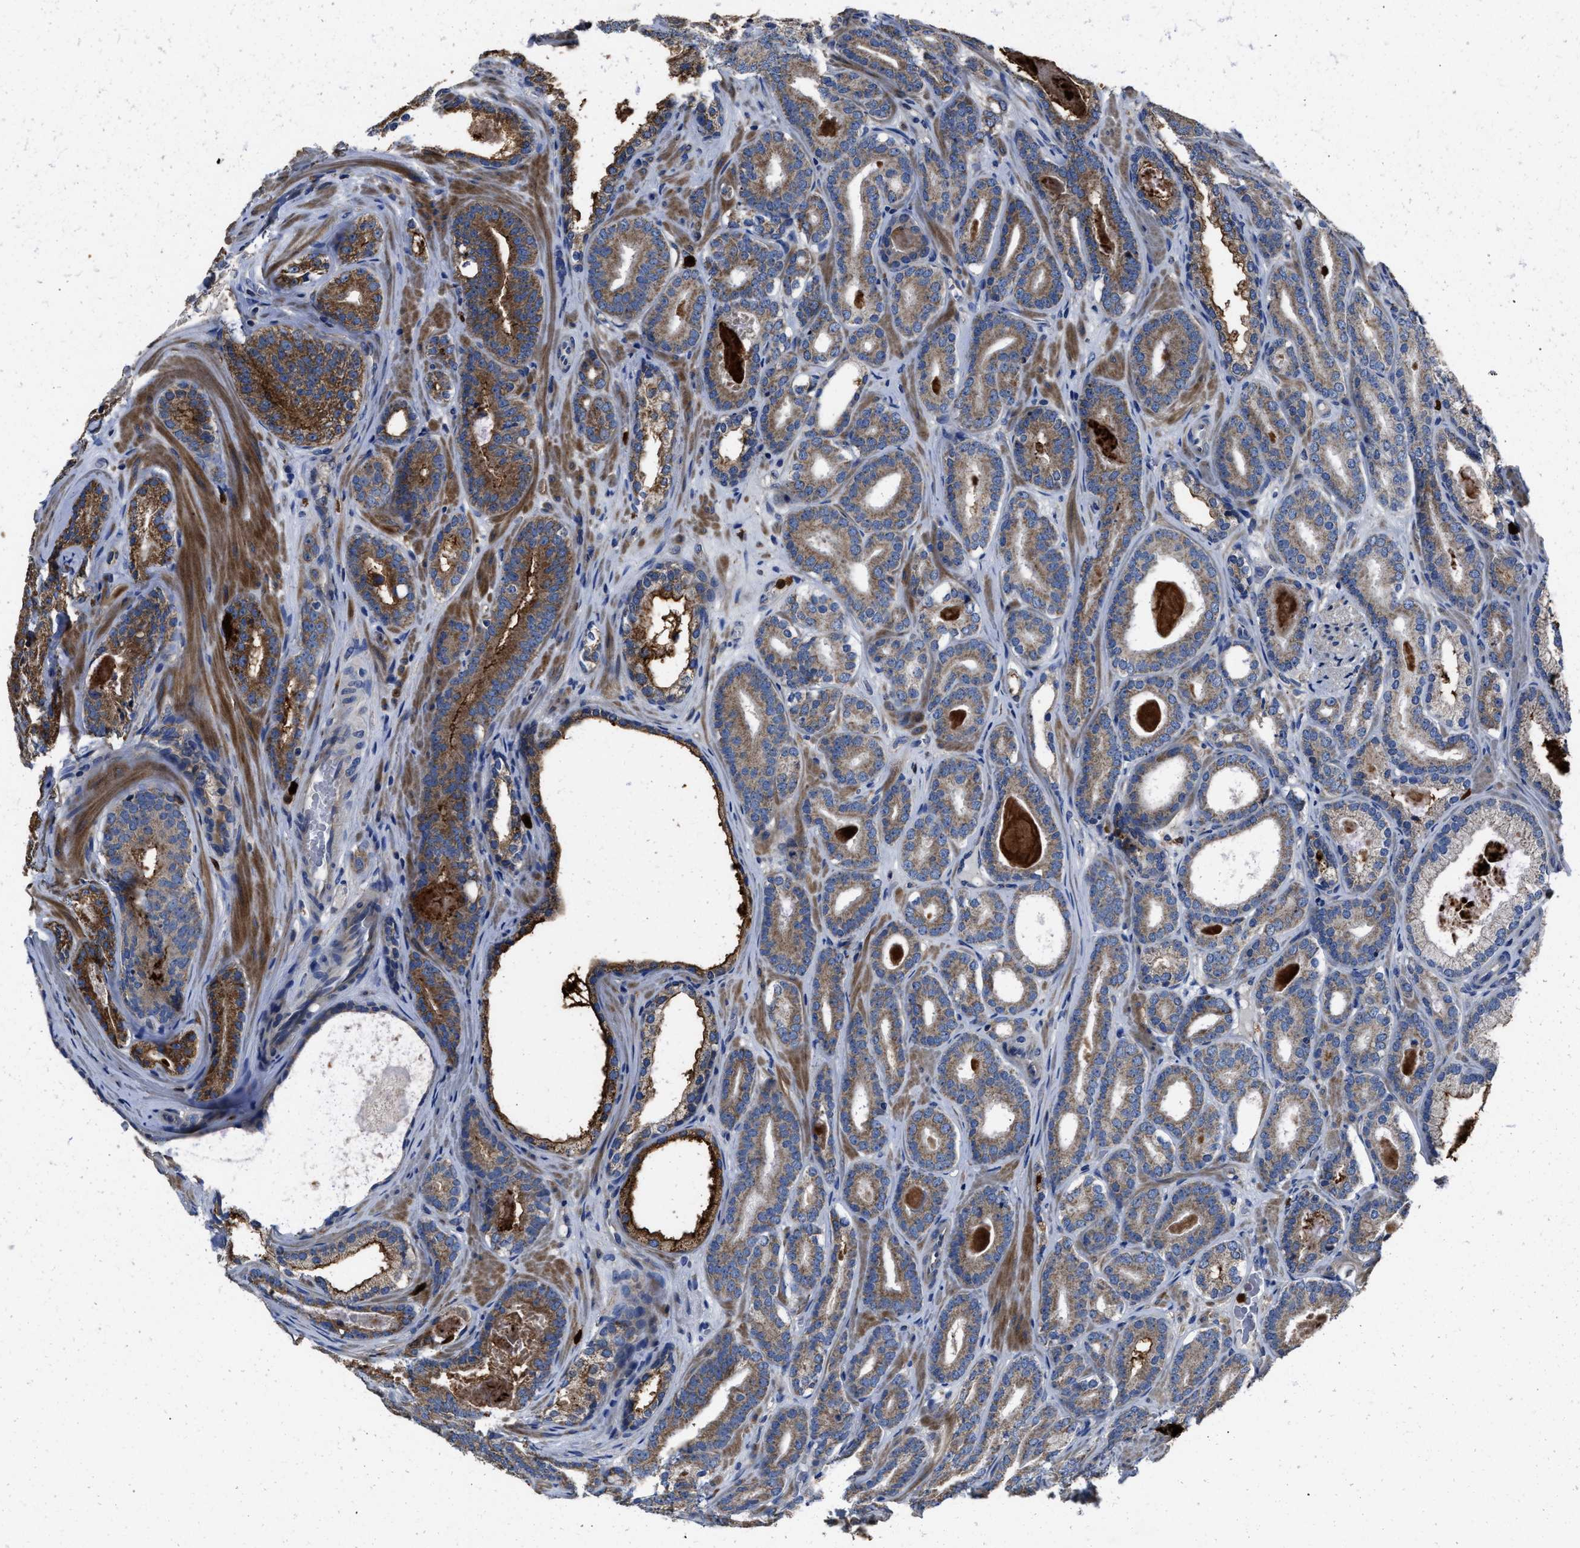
{"staining": {"intensity": "moderate", "quantity": ">75%", "location": "cytoplasmic/membranous"}, "tissue": "prostate cancer", "cell_type": "Tumor cells", "image_type": "cancer", "snomed": [{"axis": "morphology", "description": "Adenocarcinoma, High grade"}, {"axis": "topography", "description": "Prostate"}], "caption": "DAB (3,3'-diaminobenzidine) immunohistochemical staining of adenocarcinoma (high-grade) (prostate) demonstrates moderate cytoplasmic/membranous protein staining in about >75% of tumor cells.", "gene": "ANGPT1", "patient": {"sex": "male", "age": 60}}